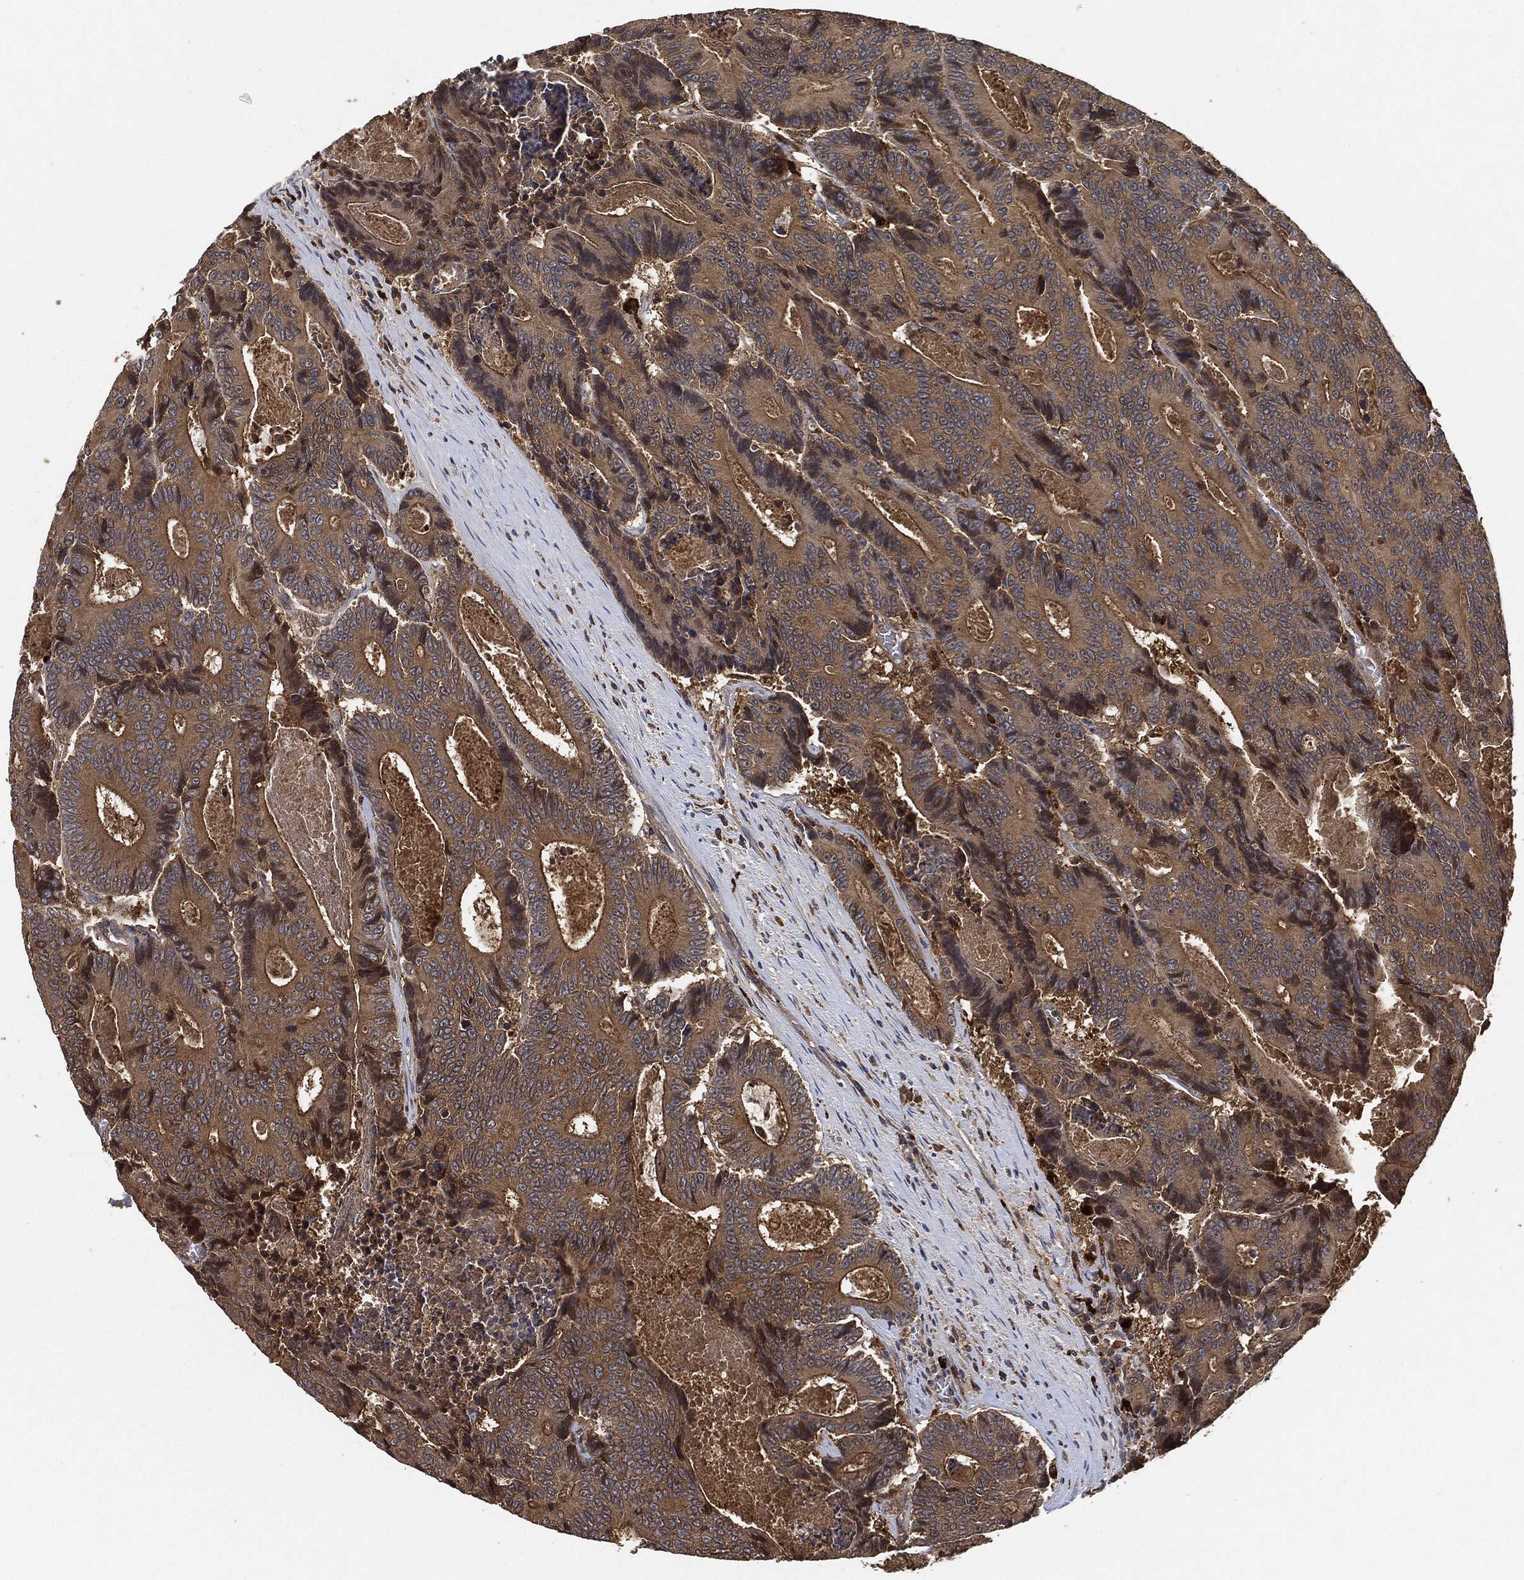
{"staining": {"intensity": "weak", "quantity": ">75%", "location": "cytoplasmic/membranous"}, "tissue": "colorectal cancer", "cell_type": "Tumor cells", "image_type": "cancer", "snomed": [{"axis": "morphology", "description": "Adenocarcinoma, NOS"}, {"axis": "topography", "description": "Colon"}], "caption": "Immunohistochemical staining of colorectal cancer exhibits low levels of weak cytoplasmic/membranous protein positivity in approximately >75% of tumor cells. Nuclei are stained in blue.", "gene": "BRAF", "patient": {"sex": "male", "age": 83}}